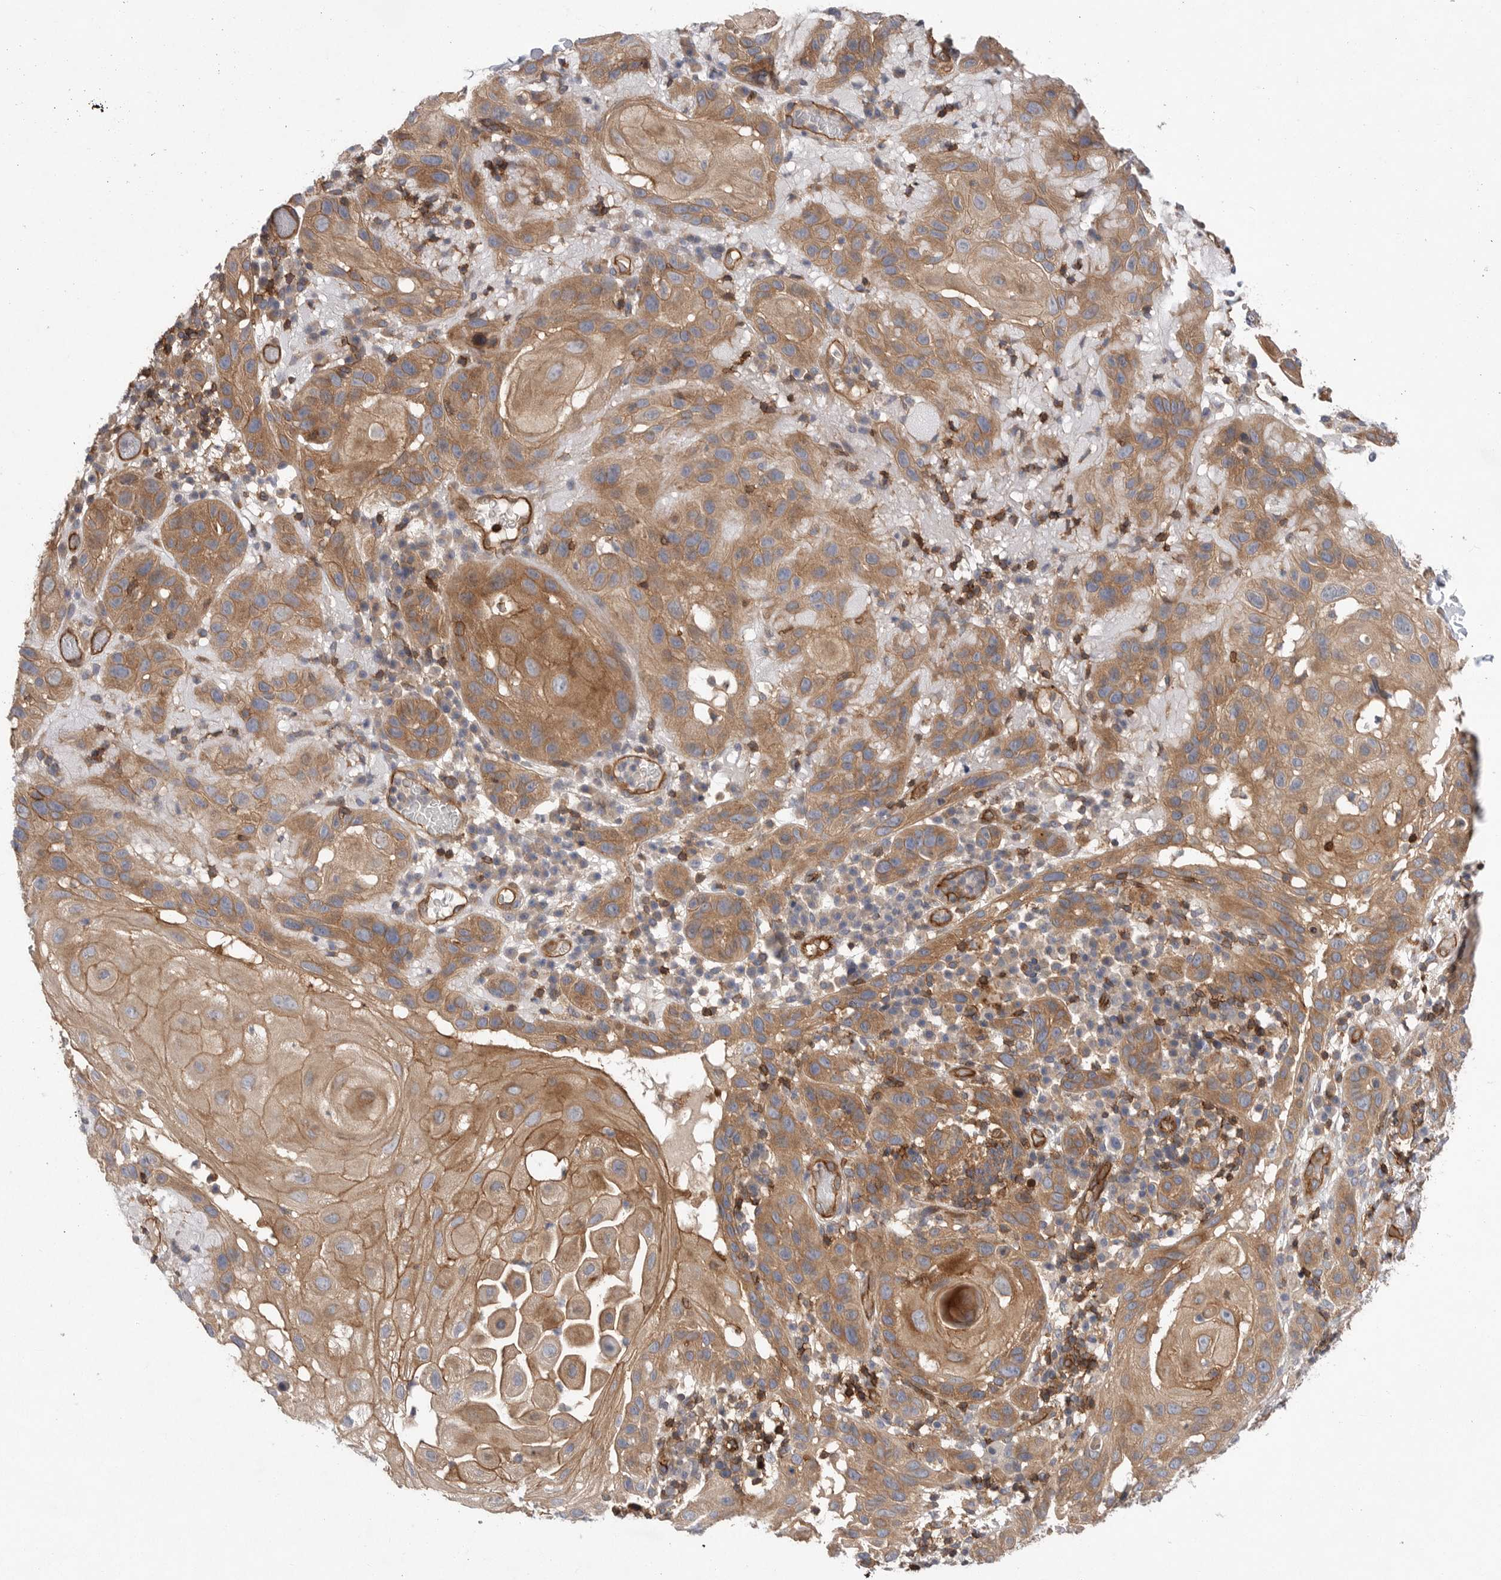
{"staining": {"intensity": "moderate", "quantity": ">75%", "location": "cytoplasmic/membranous"}, "tissue": "skin cancer", "cell_type": "Tumor cells", "image_type": "cancer", "snomed": [{"axis": "morphology", "description": "Normal tissue, NOS"}, {"axis": "morphology", "description": "Squamous cell carcinoma, NOS"}, {"axis": "topography", "description": "Skin"}], "caption": "Skin squamous cell carcinoma stained with a protein marker reveals moderate staining in tumor cells.", "gene": "PRKCH", "patient": {"sex": "female", "age": 96}}